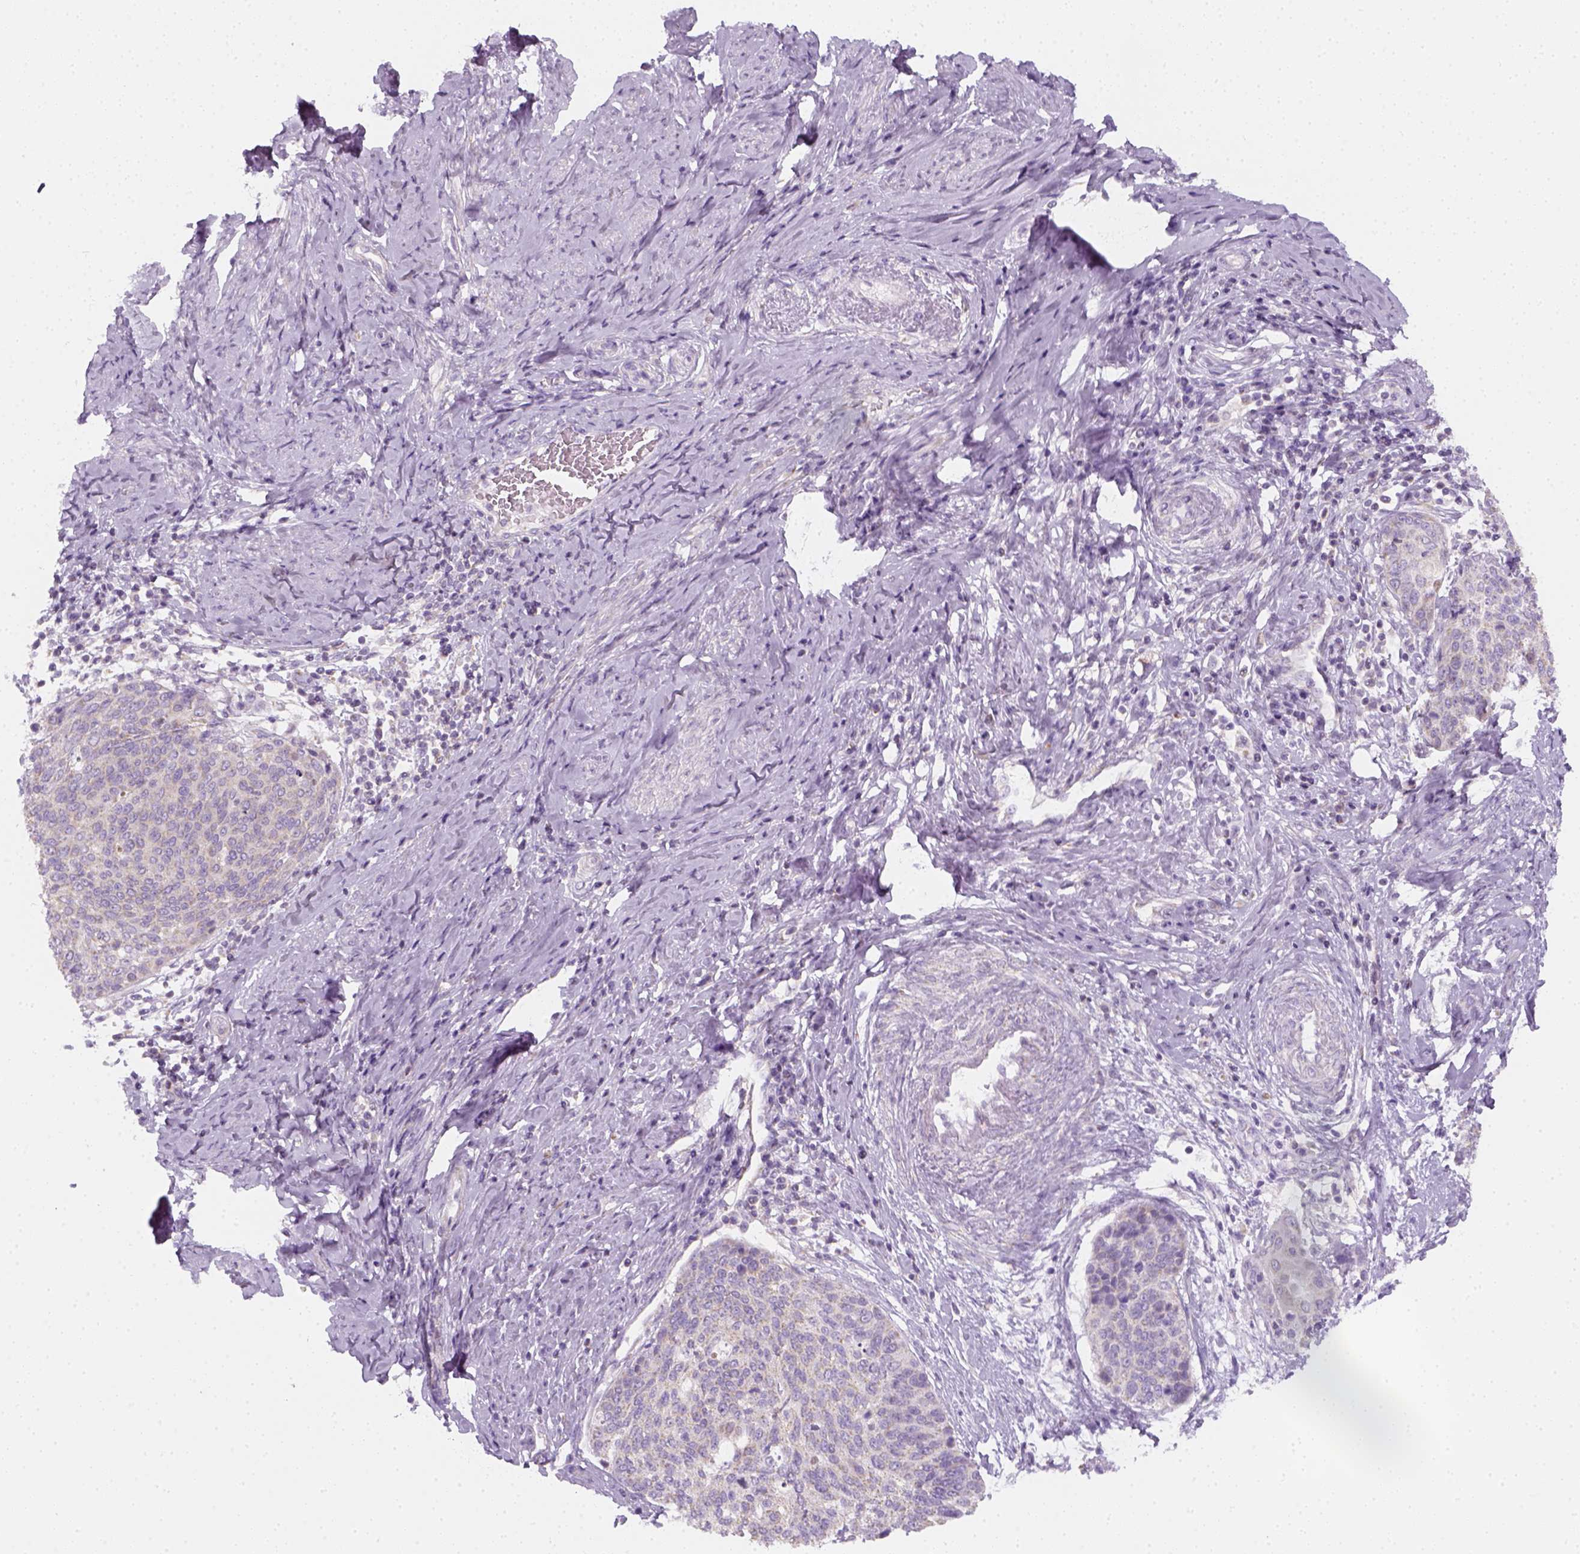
{"staining": {"intensity": "negative", "quantity": "none", "location": "none"}, "tissue": "cervical cancer", "cell_type": "Tumor cells", "image_type": "cancer", "snomed": [{"axis": "morphology", "description": "Squamous cell carcinoma, NOS"}, {"axis": "topography", "description": "Cervix"}], "caption": "This image is of cervical cancer (squamous cell carcinoma) stained with immunohistochemistry (IHC) to label a protein in brown with the nuclei are counter-stained blue. There is no expression in tumor cells. (DAB IHC with hematoxylin counter stain).", "gene": "AWAT2", "patient": {"sex": "female", "age": 69}}